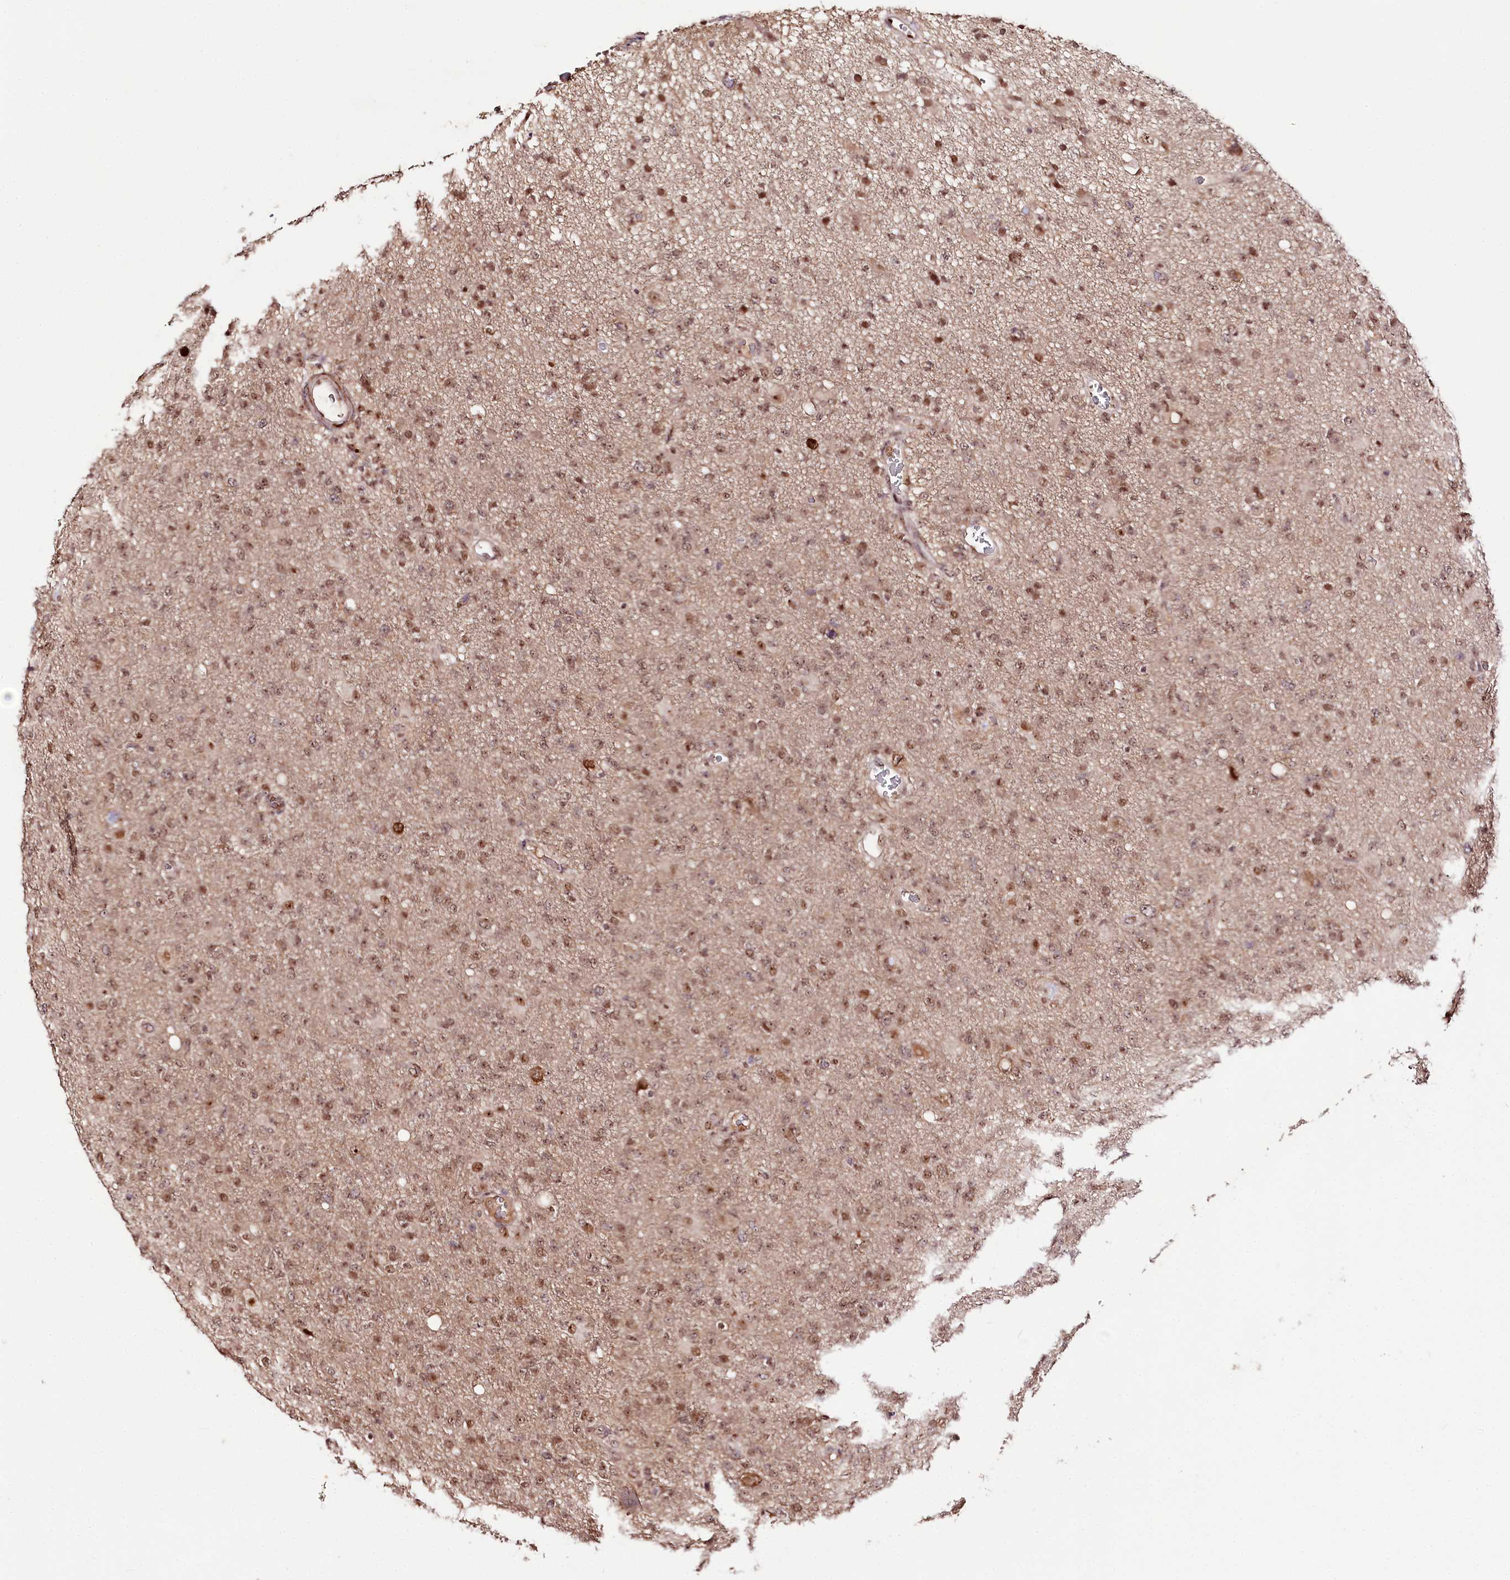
{"staining": {"intensity": "moderate", "quantity": ">75%", "location": "cytoplasmic/membranous,nuclear"}, "tissue": "glioma", "cell_type": "Tumor cells", "image_type": "cancer", "snomed": [{"axis": "morphology", "description": "Glioma, malignant, High grade"}, {"axis": "topography", "description": "Brain"}], "caption": "Human malignant glioma (high-grade) stained for a protein (brown) exhibits moderate cytoplasmic/membranous and nuclear positive expression in approximately >75% of tumor cells.", "gene": "DMP1", "patient": {"sex": "female", "age": 57}}